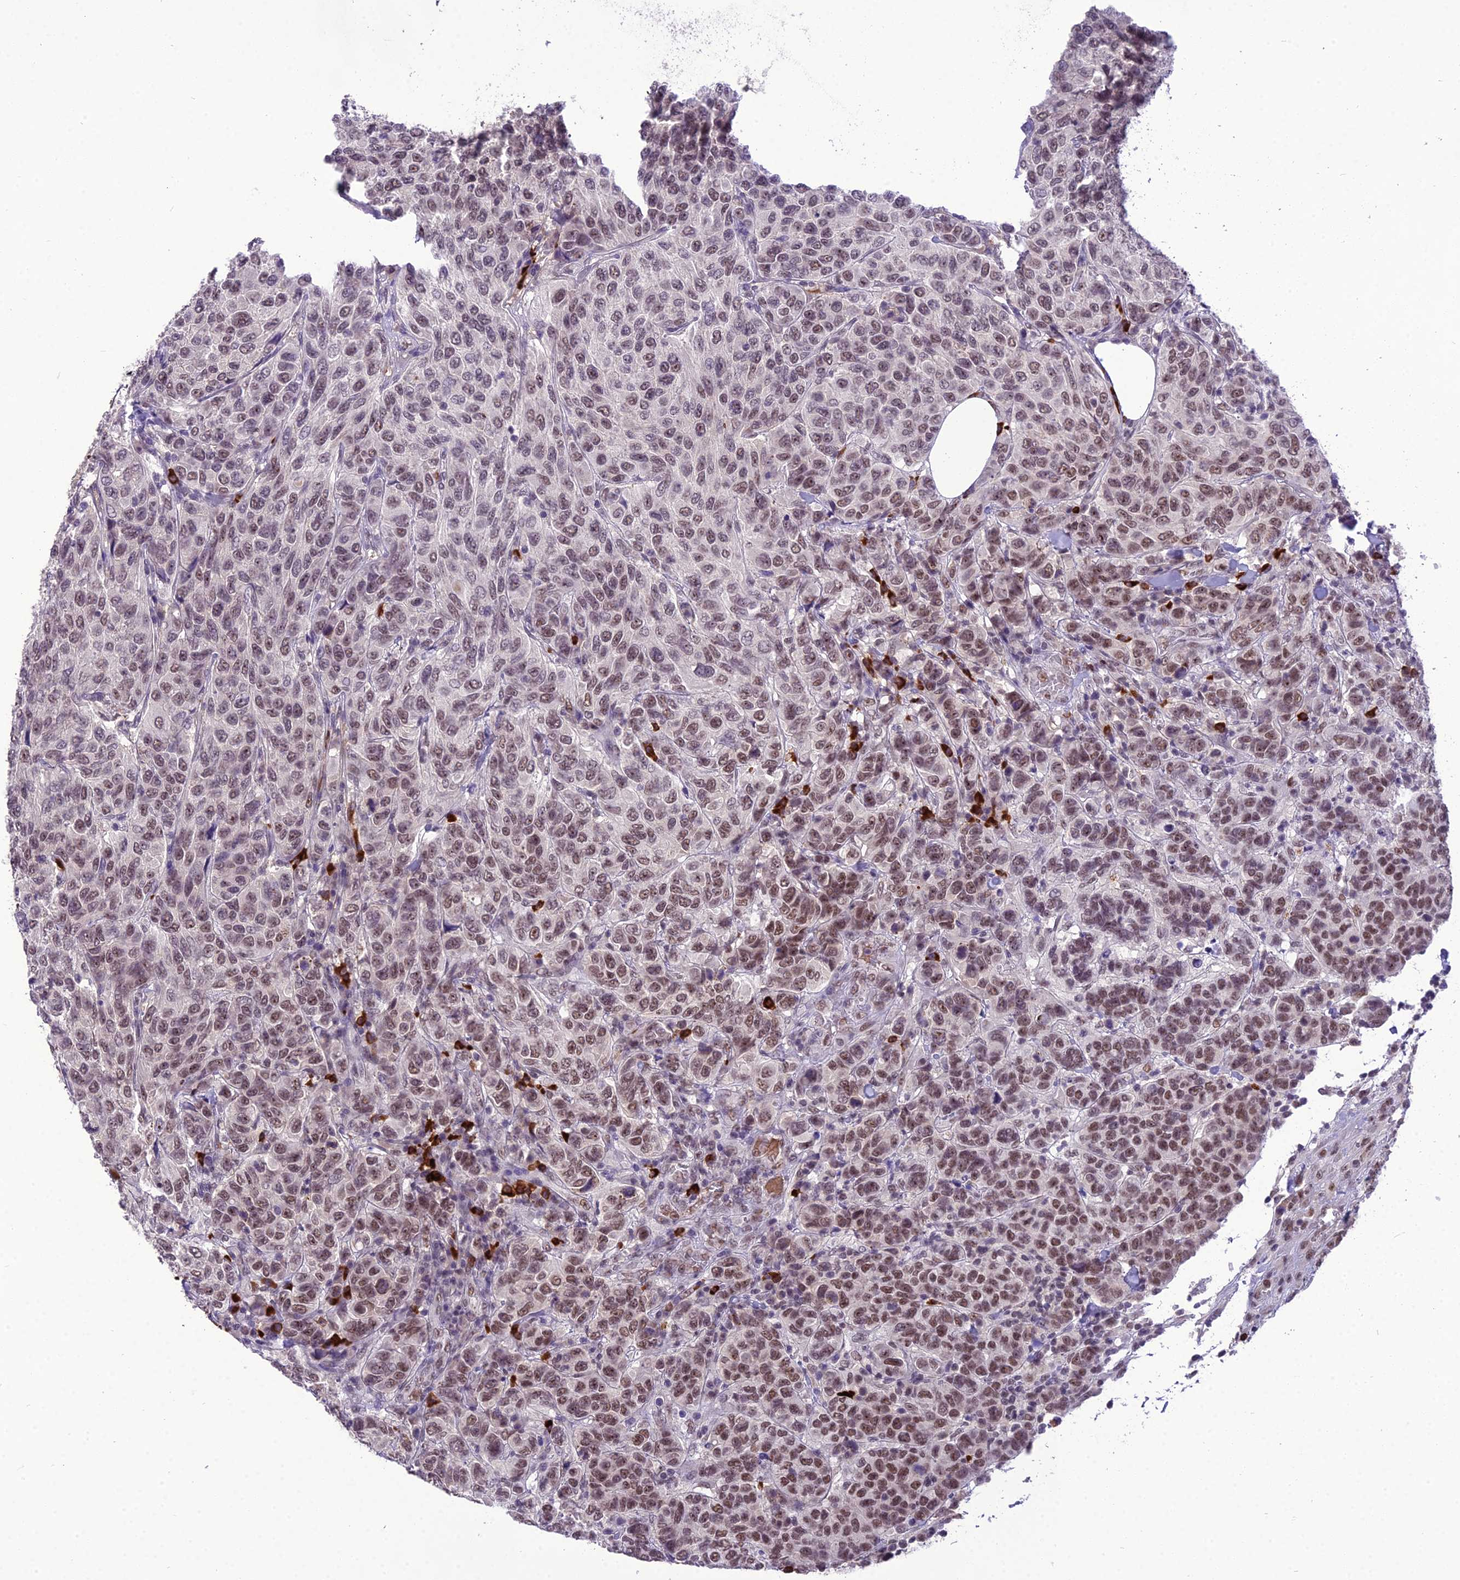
{"staining": {"intensity": "moderate", "quantity": ">75%", "location": "nuclear"}, "tissue": "breast cancer", "cell_type": "Tumor cells", "image_type": "cancer", "snomed": [{"axis": "morphology", "description": "Duct carcinoma"}, {"axis": "topography", "description": "Breast"}], "caption": "Brown immunohistochemical staining in infiltrating ductal carcinoma (breast) reveals moderate nuclear staining in about >75% of tumor cells. (DAB (3,3'-diaminobenzidine) = brown stain, brightfield microscopy at high magnification).", "gene": "SH3RF3", "patient": {"sex": "female", "age": 55}}